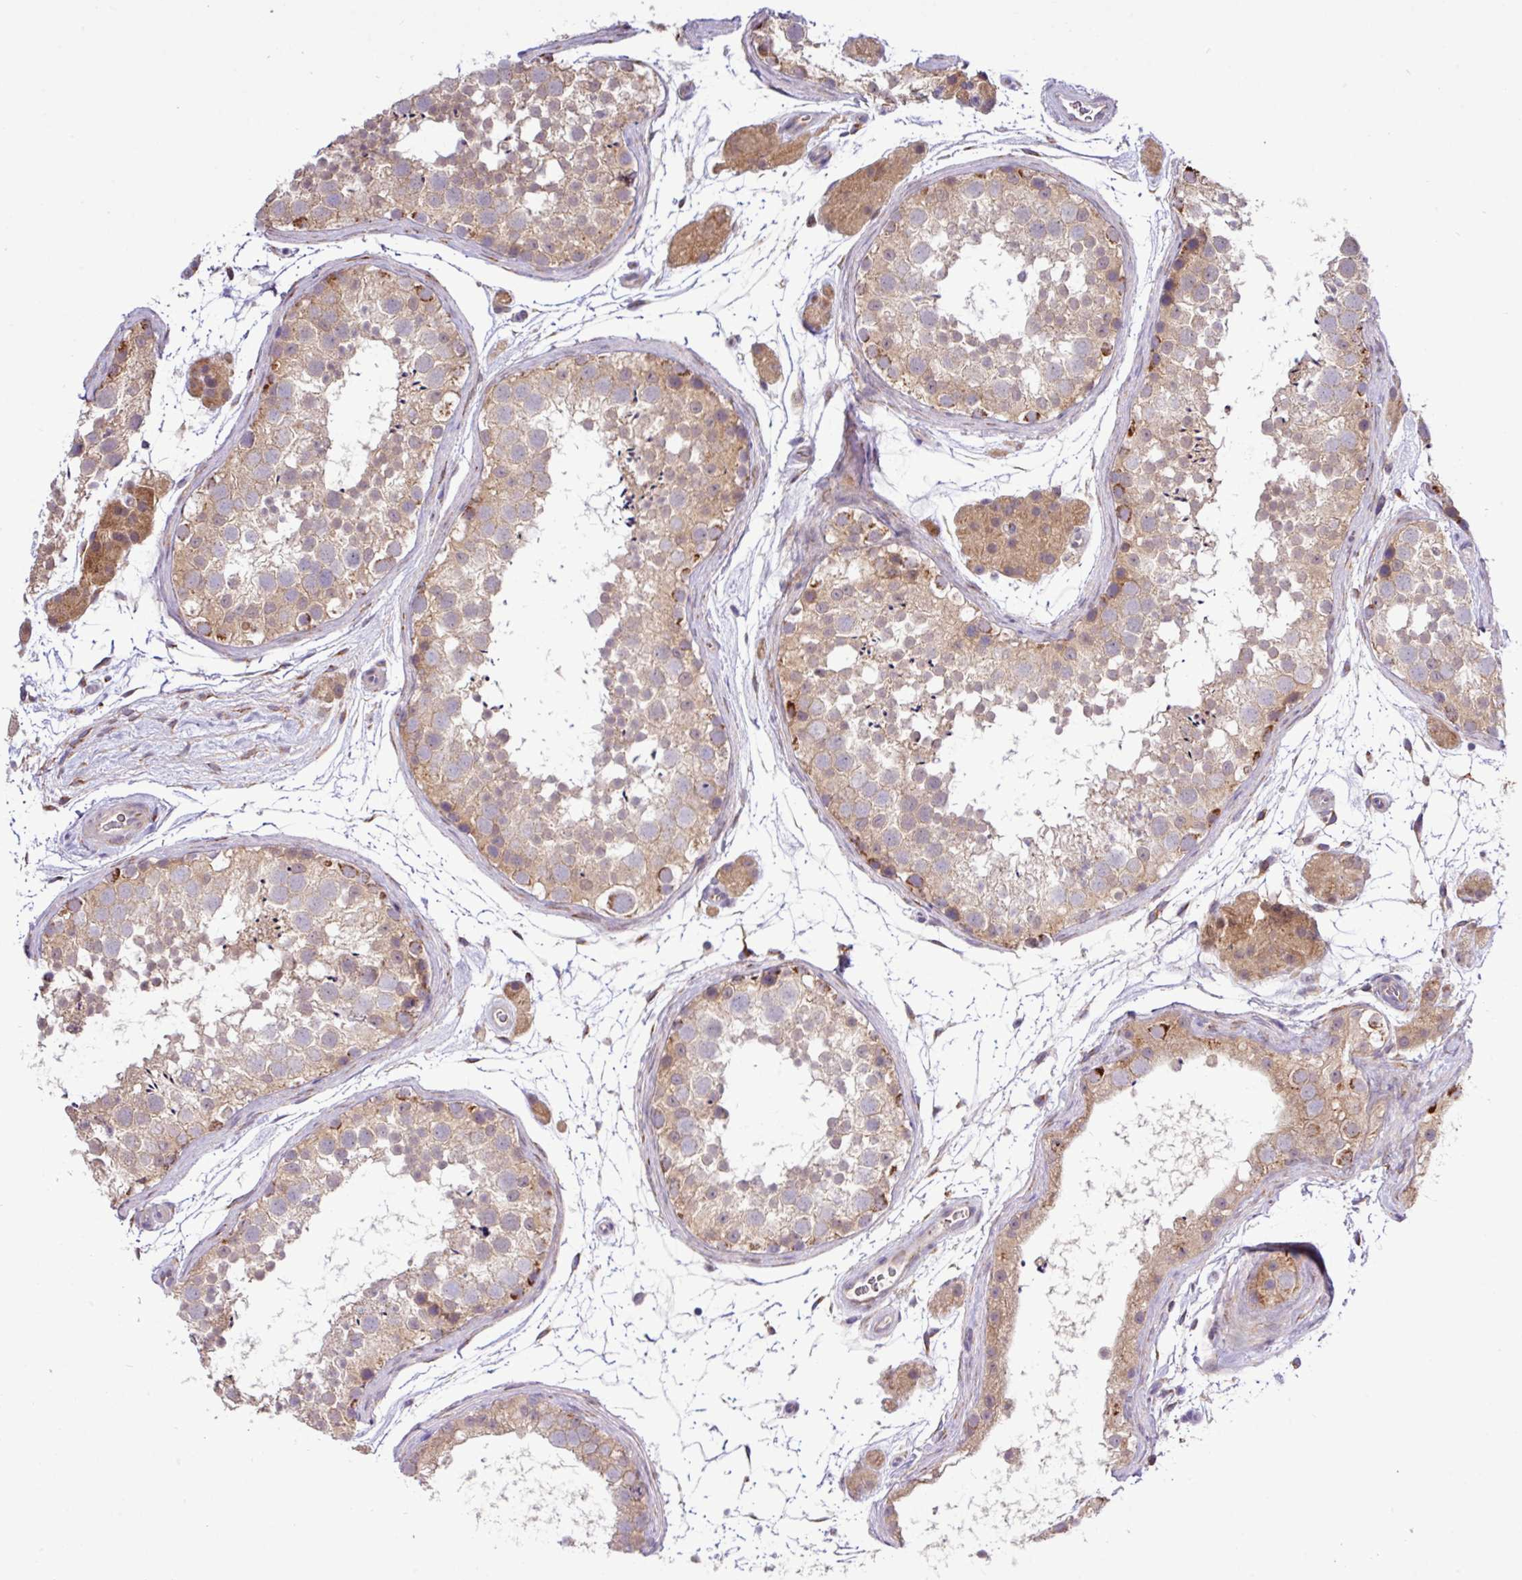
{"staining": {"intensity": "moderate", "quantity": "25%-75%", "location": "cytoplasmic/membranous"}, "tissue": "testis", "cell_type": "Cells in seminiferous ducts", "image_type": "normal", "snomed": [{"axis": "morphology", "description": "Normal tissue, NOS"}, {"axis": "topography", "description": "Testis"}], "caption": "Unremarkable testis displays moderate cytoplasmic/membranous staining in approximately 25%-75% of cells in seminiferous ducts, visualized by immunohistochemistry.", "gene": "TM2D2", "patient": {"sex": "male", "age": 41}}